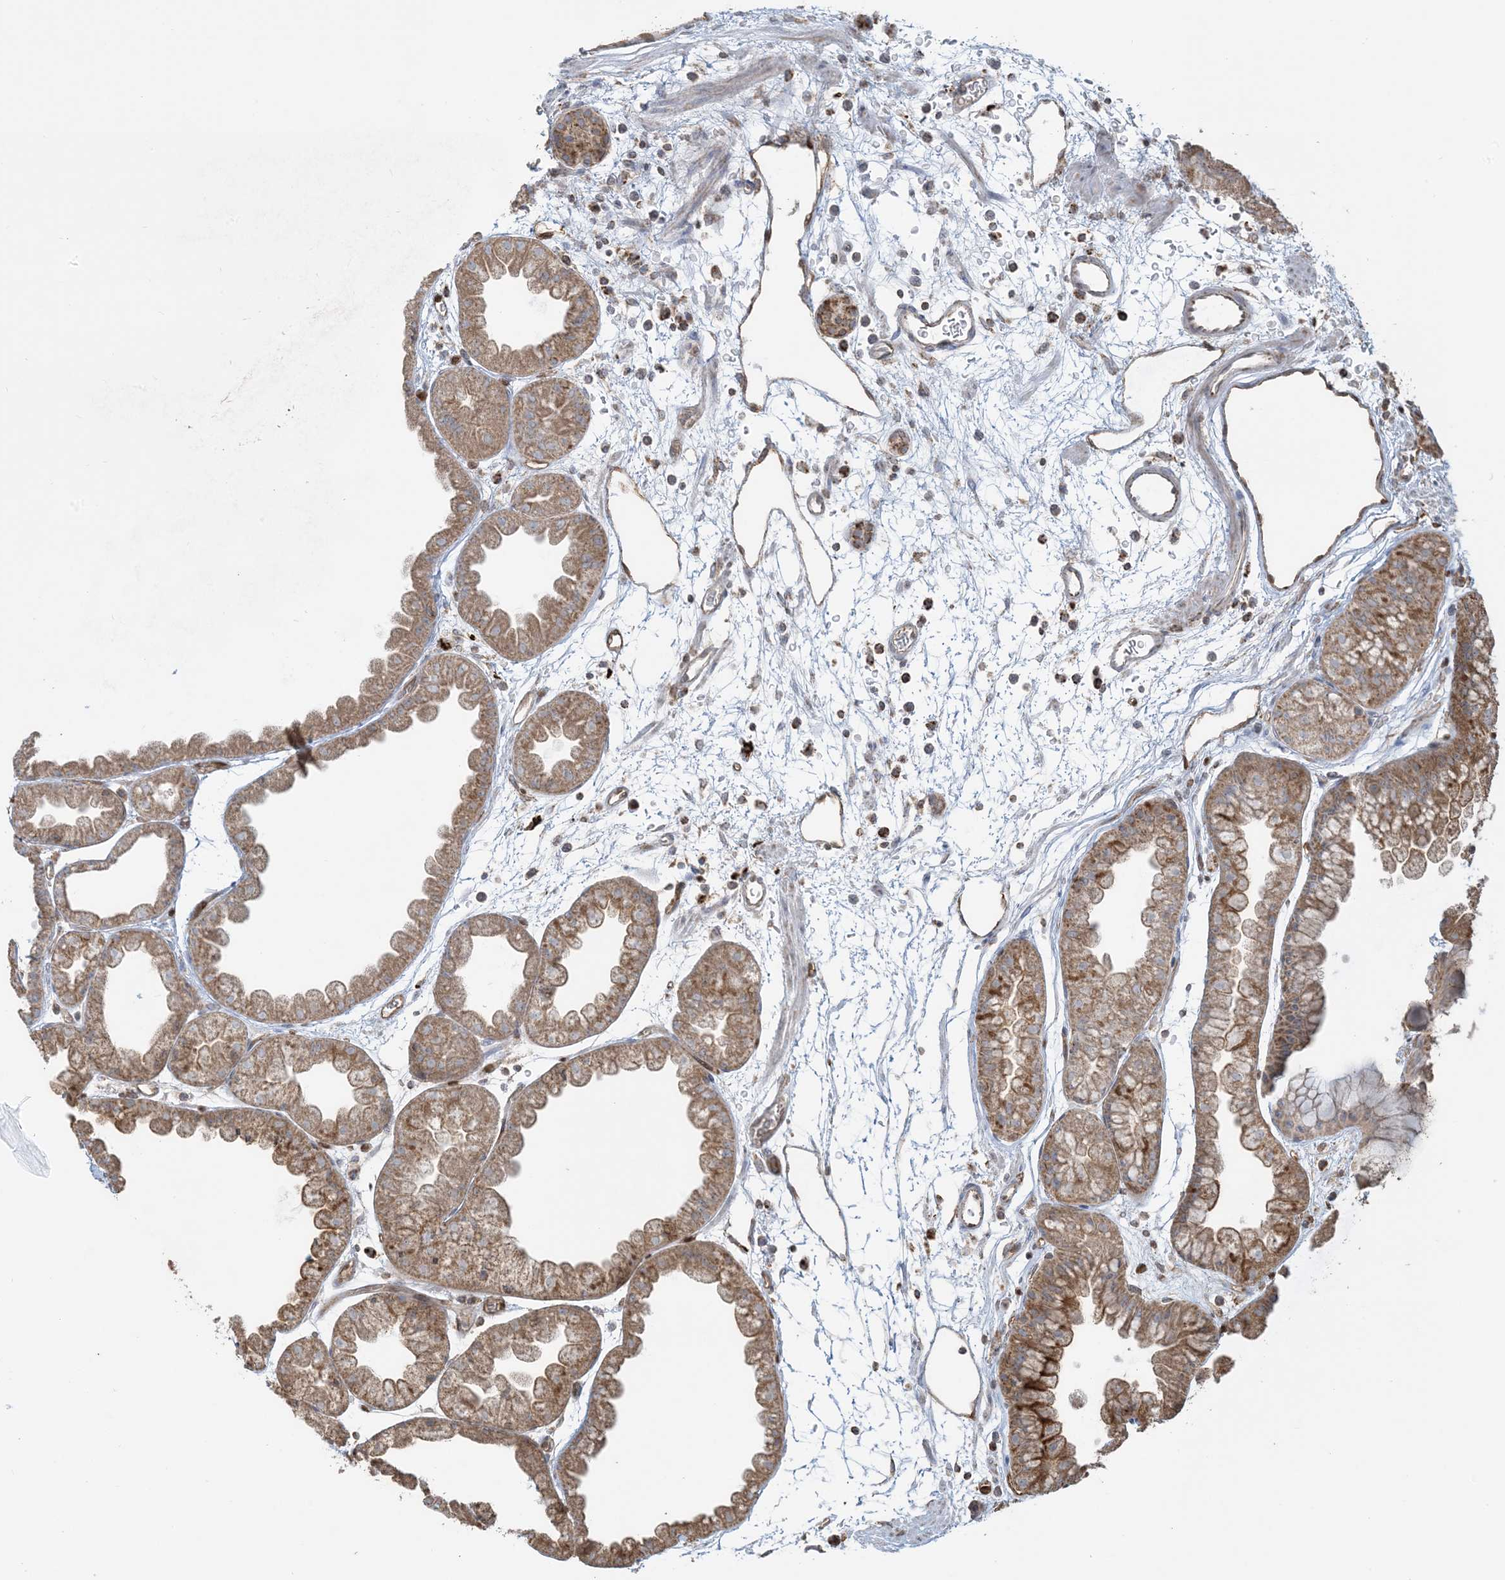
{"staining": {"intensity": "moderate", "quantity": "25%-75%", "location": "cytoplasmic/membranous"}, "tissue": "stomach", "cell_type": "Glandular cells", "image_type": "normal", "snomed": [{"axis": "morphology", "description": "Normal tissue, NOS"}, {"axis": "topography", "description": "Stomach, upper"}], "caption": "DAB immunohistochemical staining of unremarkable human stomach displays moderate cytoplasmic/membranous protein staining in about 25%-75% of glandular cells.", "gene": "PPM1F", "patient": {"sex": "male", "age": 47}}